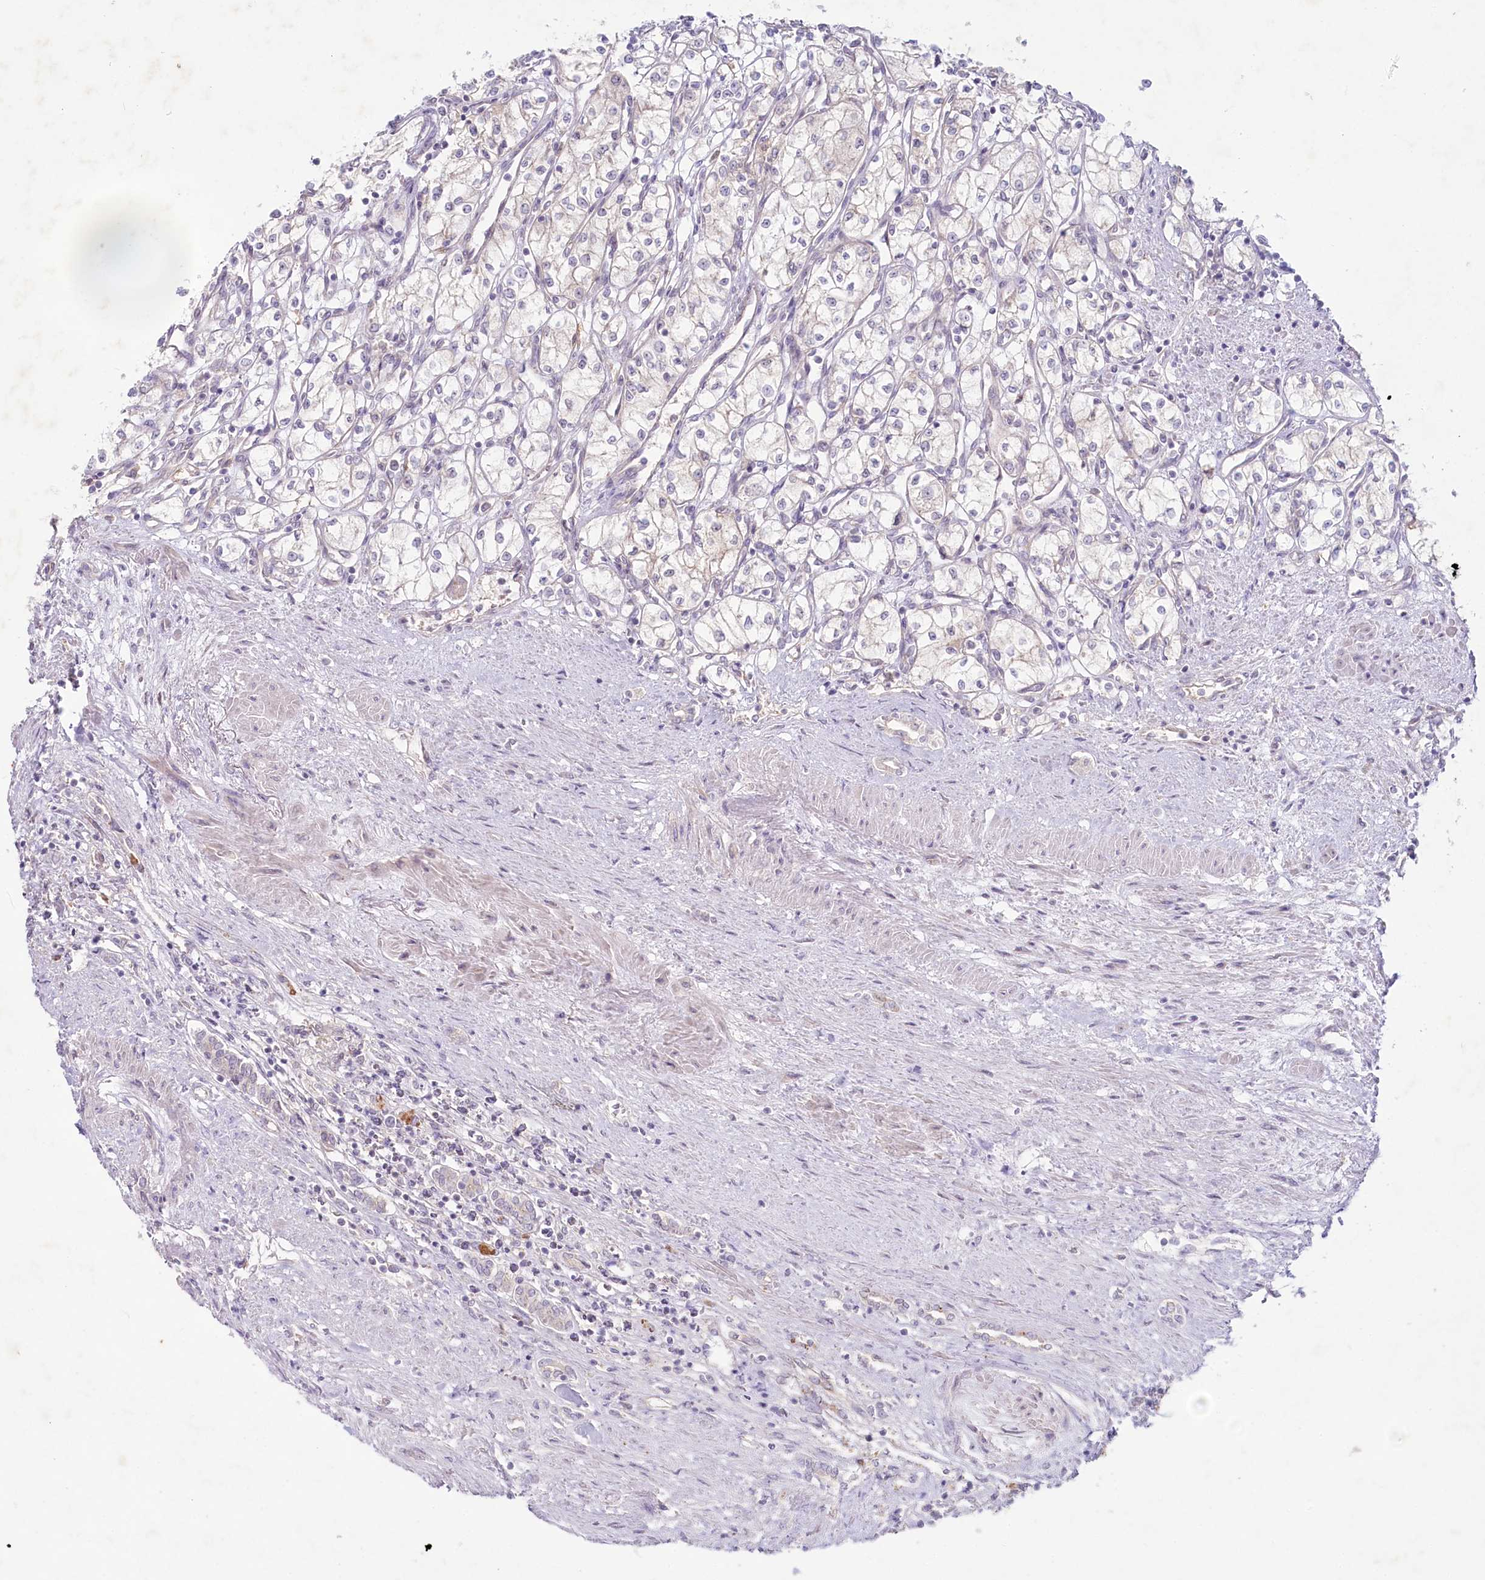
{"staining": {"intensity": "negative", "quantity": "none", "location": "none"}, "tissue": "renal cancer", "cell_type": "Tumor cells", "image_type": "cancer", "snomed": [{"axis": "morphology", "description": "Adenocarcinoma, NOS"}, {"axis": "topography", "description": "Kidney"}], "caption": "The image reveals no significant expression in tumor cells of adenocarcinoma (renal). (DAB immunohistochemistry with hematoxylin counter stain).", "gene": "TNIP1", "patient": {"sex": "male", "age": 59}}